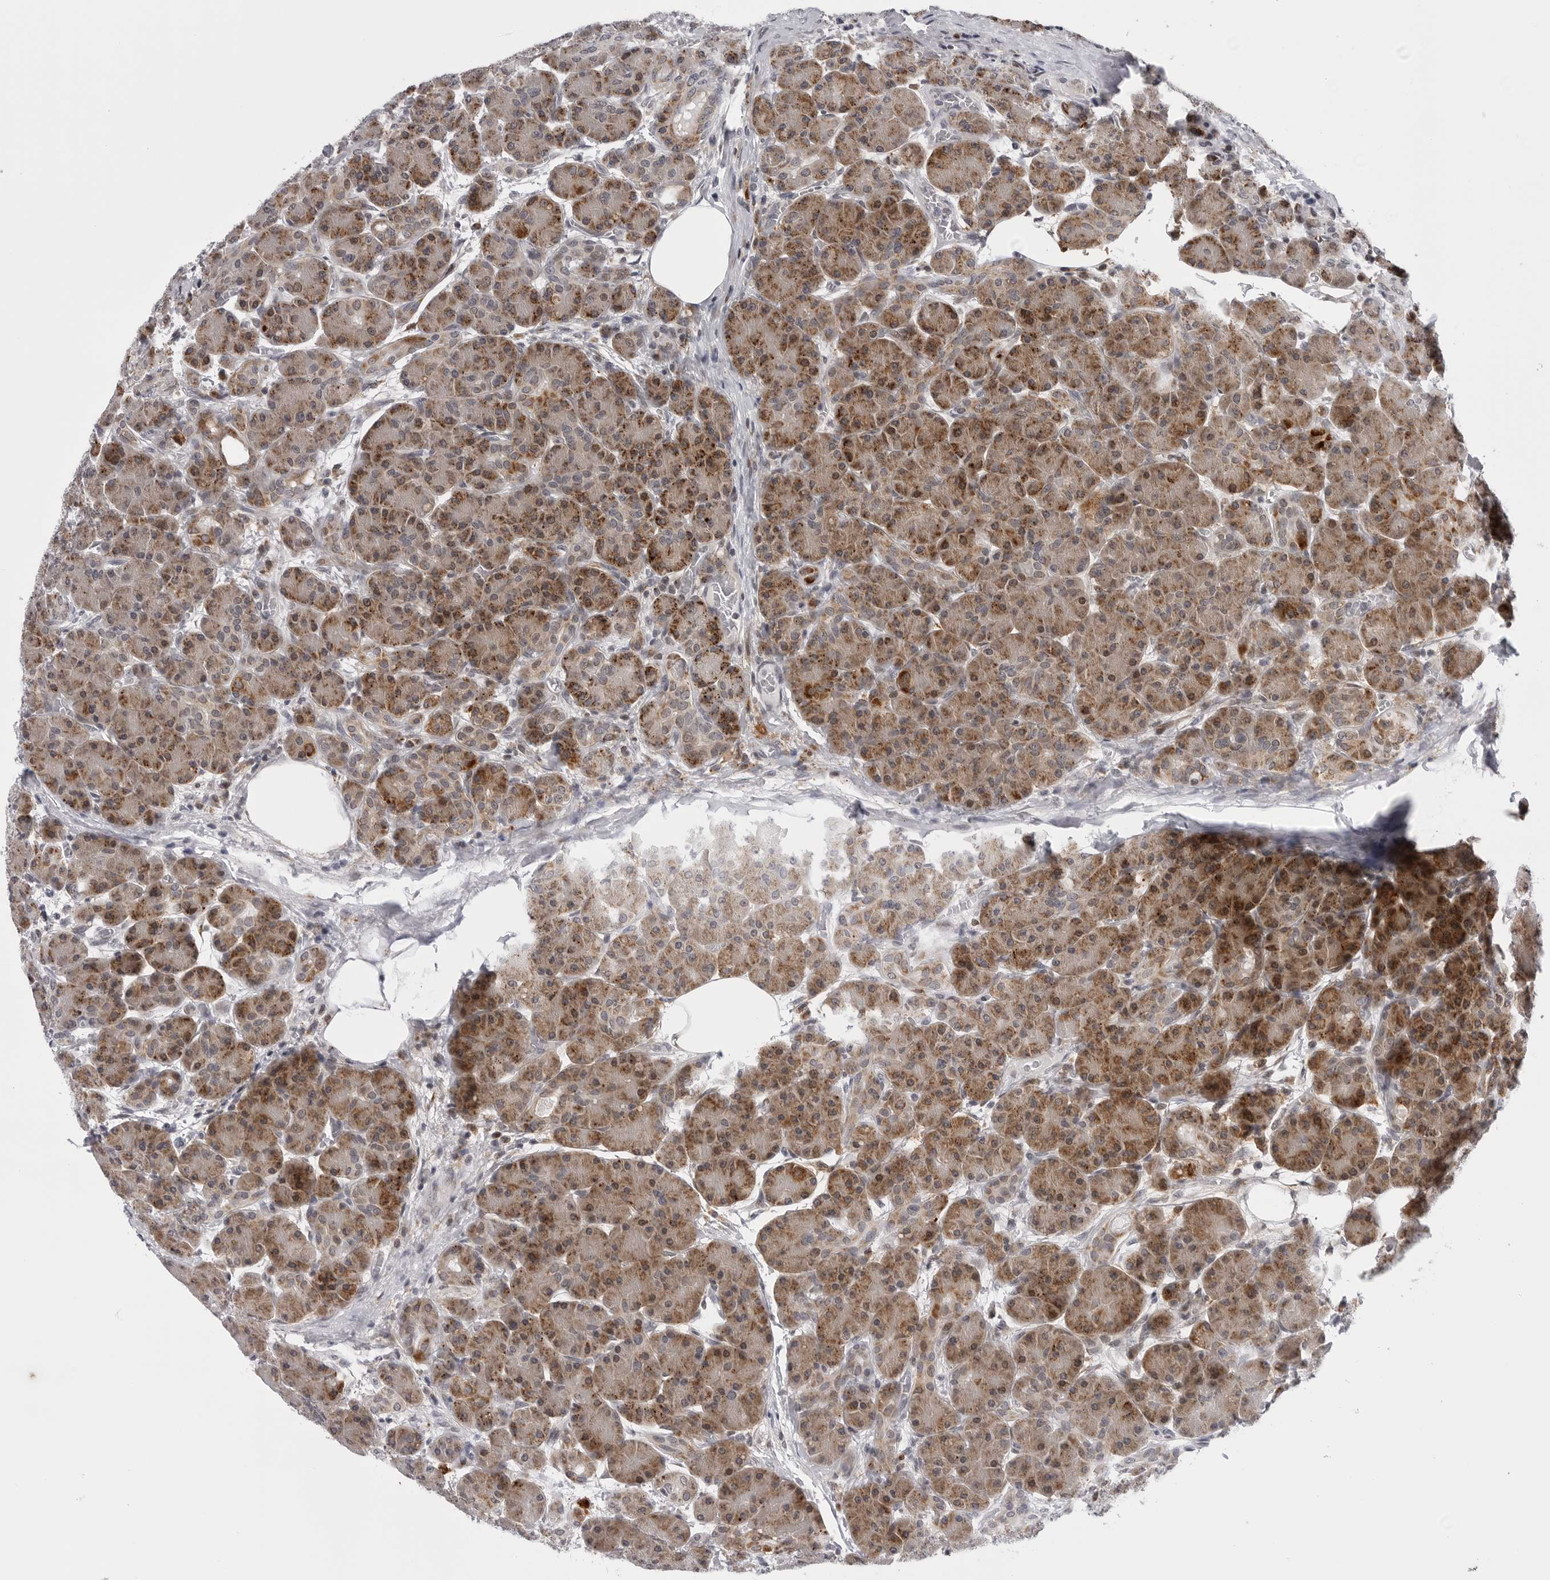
{"staining": {"intensity": "moderate", "quantity": ">75%", "location": "cytoplasmic/membranous,nuclear"}, "tissue": "pancreas", "cell_type": "Exocrine glandular cells", "image_type": "normal", "snomed": [{"axis": "morphology", "description": "Normal tissue, NOS"}, {"axis": "topography", "description": "Pancreas"}], "caption": "Immunohistochemical staining of normal pancreas shows >75% levels of moderate cytoplasmic/membranous,nuclear protein positivity in about >75% of exocrine glandular cells.", "gene": "CDK20", "patient": {"sex": "male", "age": 63}}